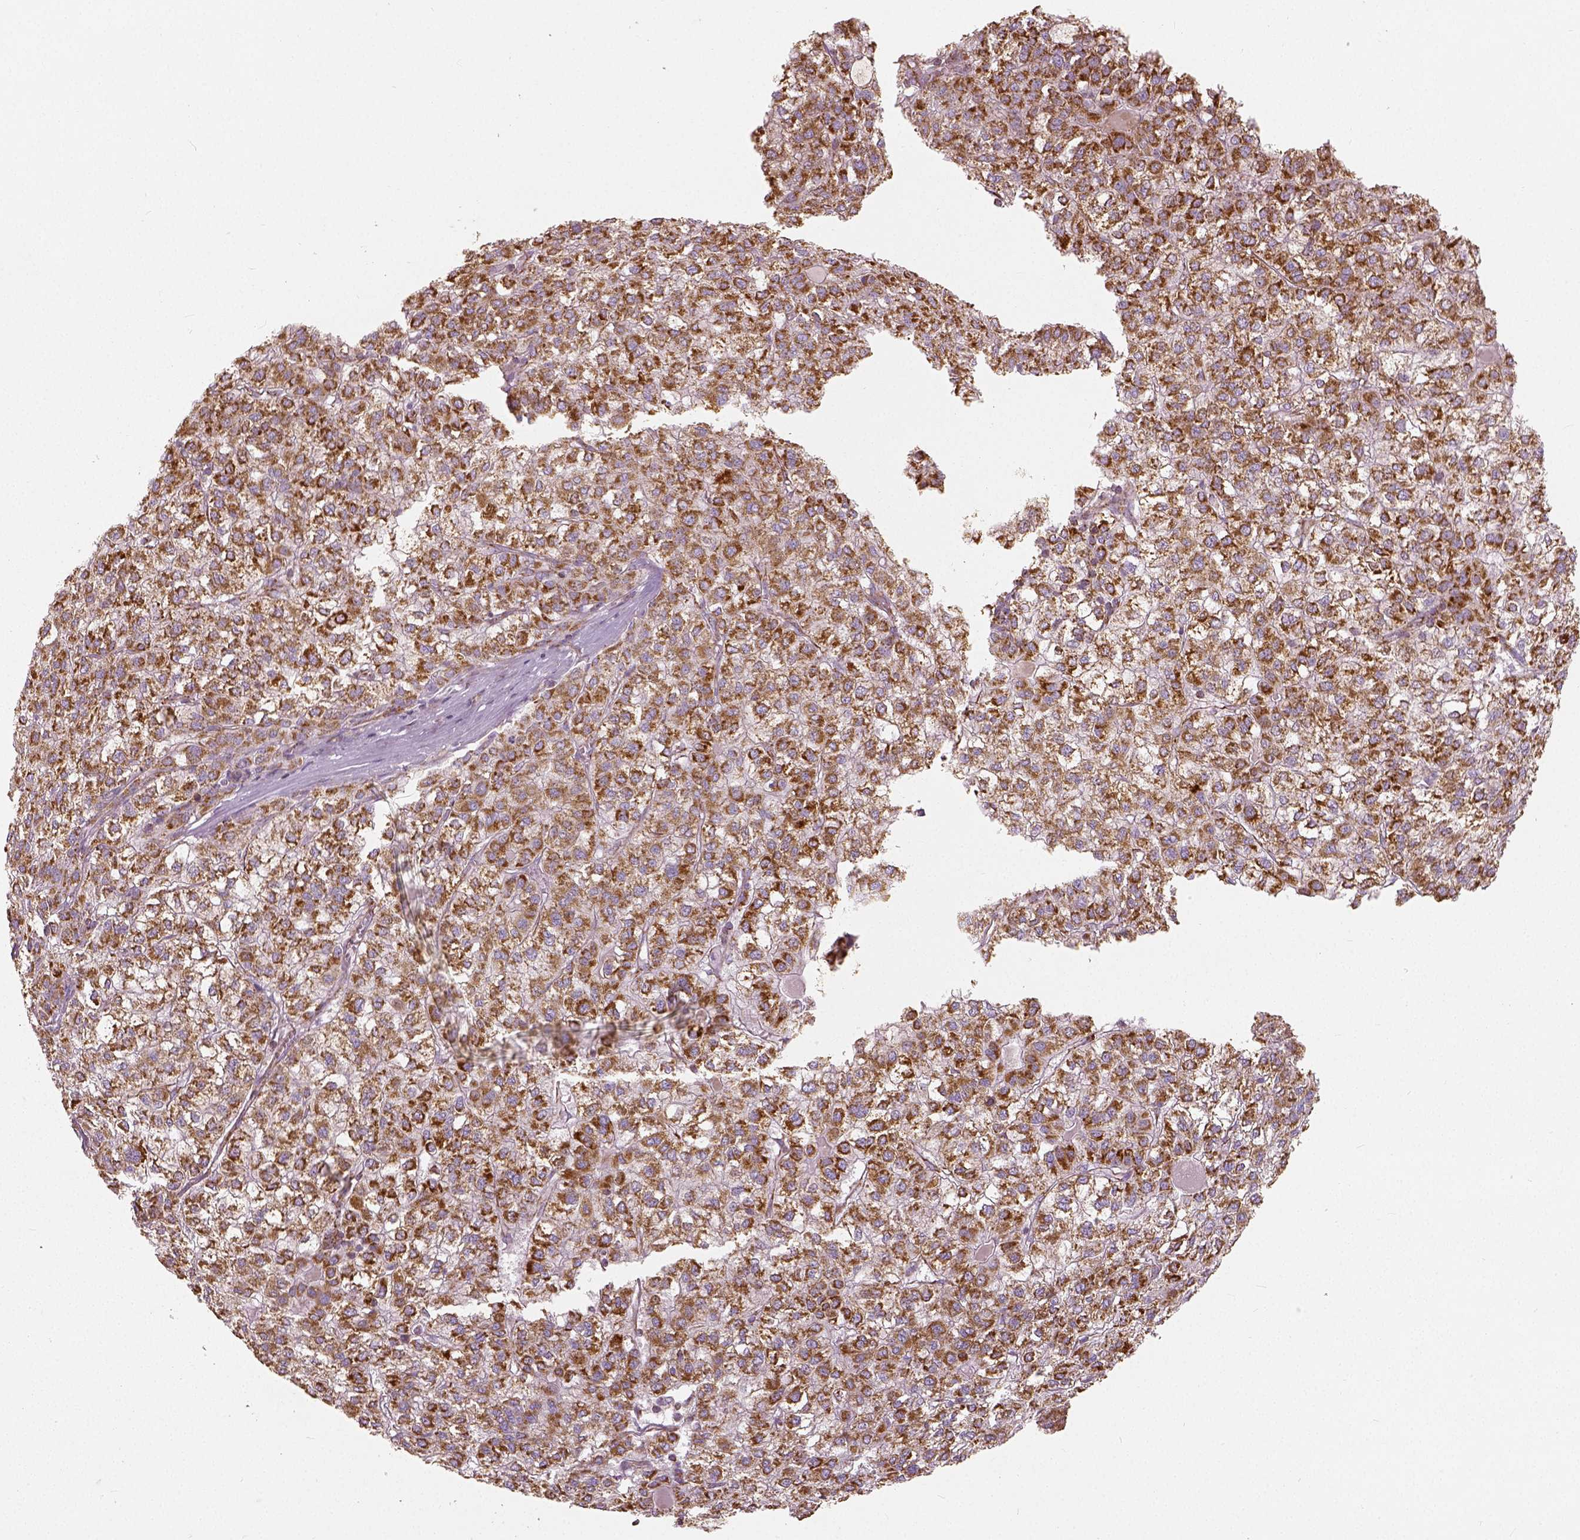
{"staining": {"intensity": "strong", "quantity": ">75%", "location": "cytoplasmic/membranous"}, "tissue": "liver cancer", "cell_type": "Tumor cells", "image_type": "cancer", "snomed": [{"axis": "morphology", "description": "Carcinoma, Hepatocellular, NOS"}, {"axis": "topography", "description": "Liver"}], "caption": "Liver cancer (hepatocellular carcinoma) stained with a brown dye exhibits strong cytoplasmic/membranous positive expression in approximately >75% of tumor cells.", "gene": "PGAM5", "patient": {"sex": "female", "age": 43}}